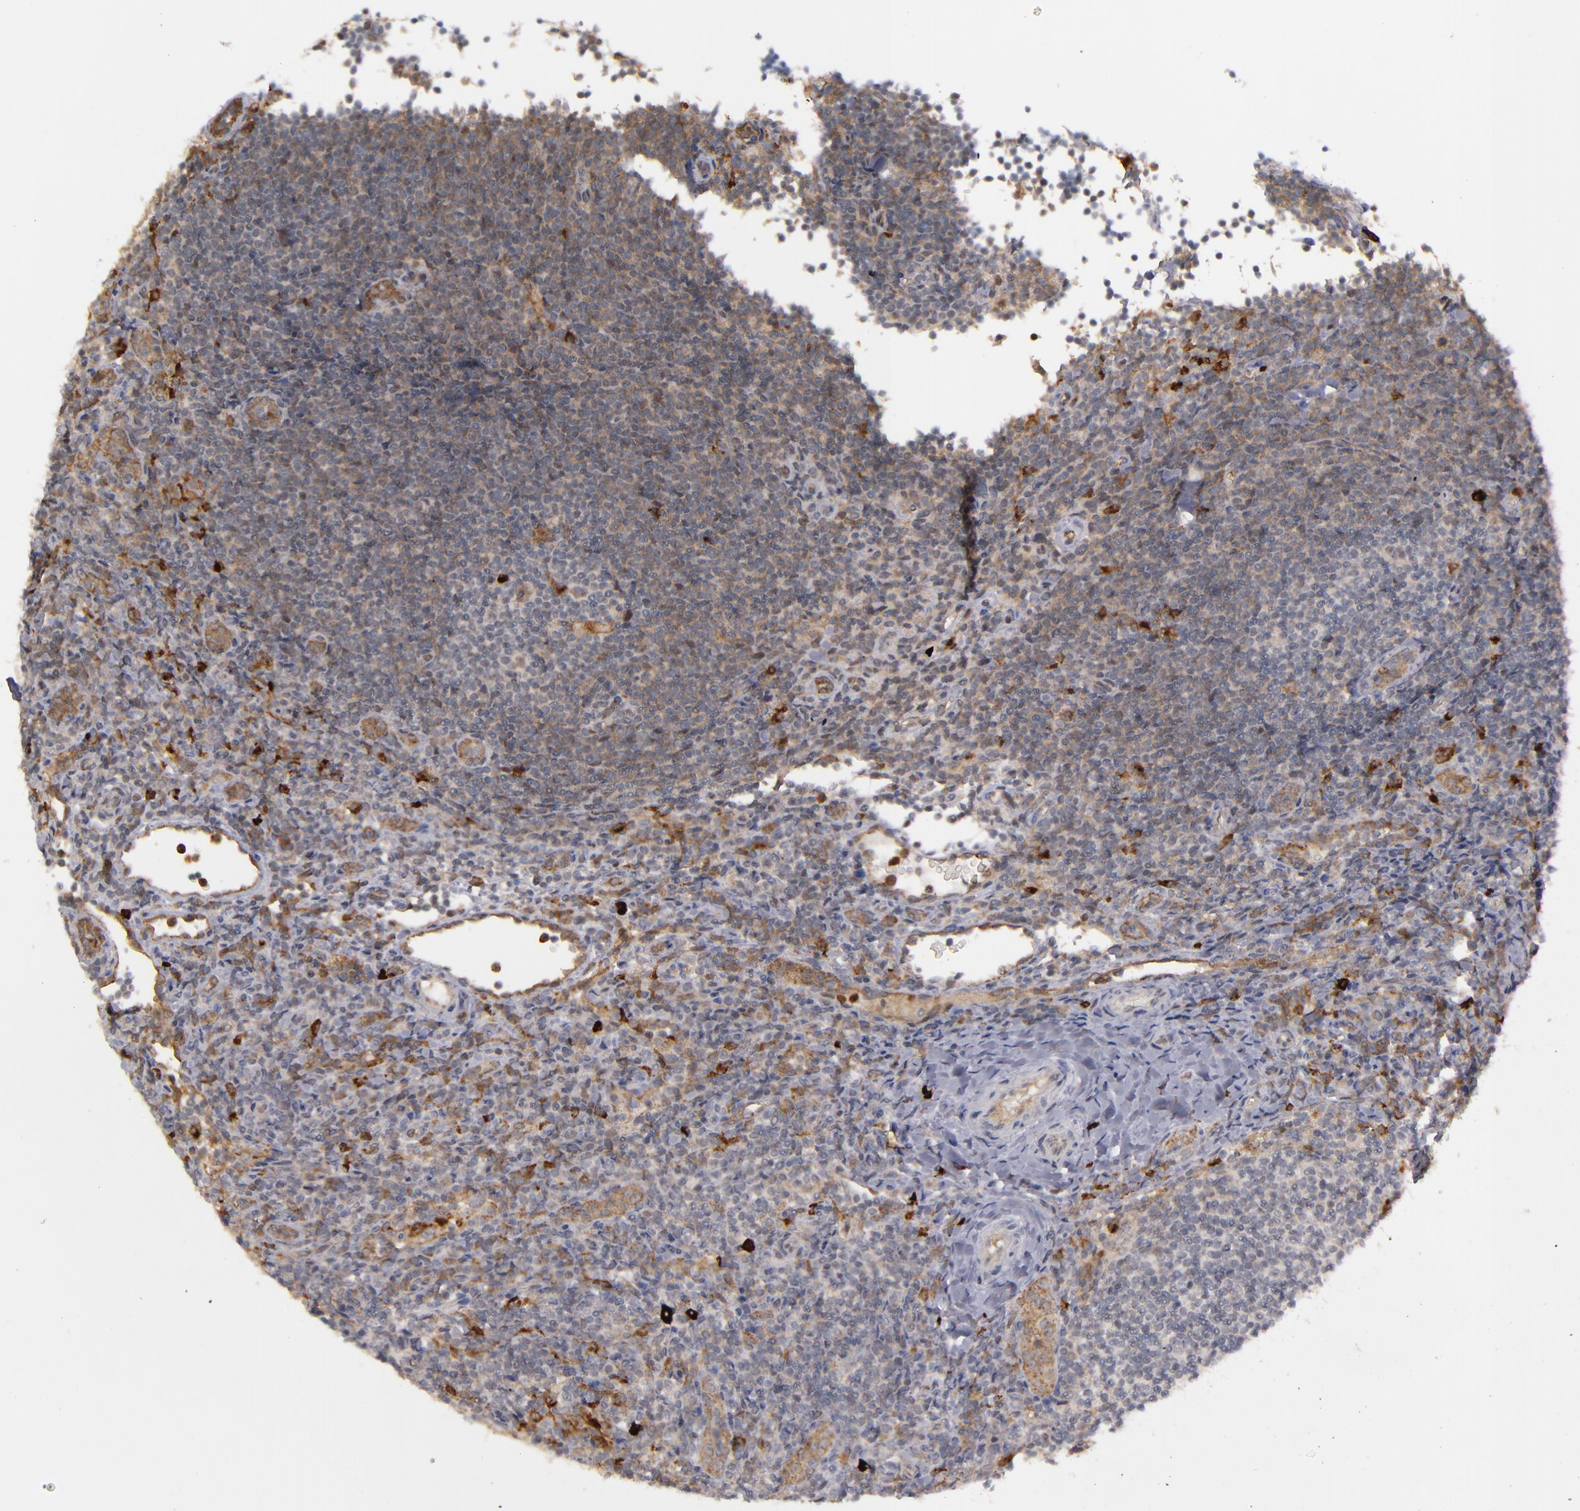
{"staining": {"intensity": "moderate", "quantity": "<25%", "location": "cytoplasmic/membranous"}, "tissue": "lymphoma", "cell_type": "Tumor cells", "image_type": "cancer", "snomed": [{"axis": "morphology", "description": "Malignant lymphoma, non-Hodgkin's type, Low grade"}, {"axis": "topography", "description": "Lymph node"}], "caption": "Moderate cytoplasmic/membranous staining for a protein is appreciated in about <25% of tumor cells of low-grade malignant lymphoma, non-Hodgkin's type using immunohistochemistry (IHC).", "gene": "STX3", "patient": {"sex": "female", "age": 76}}